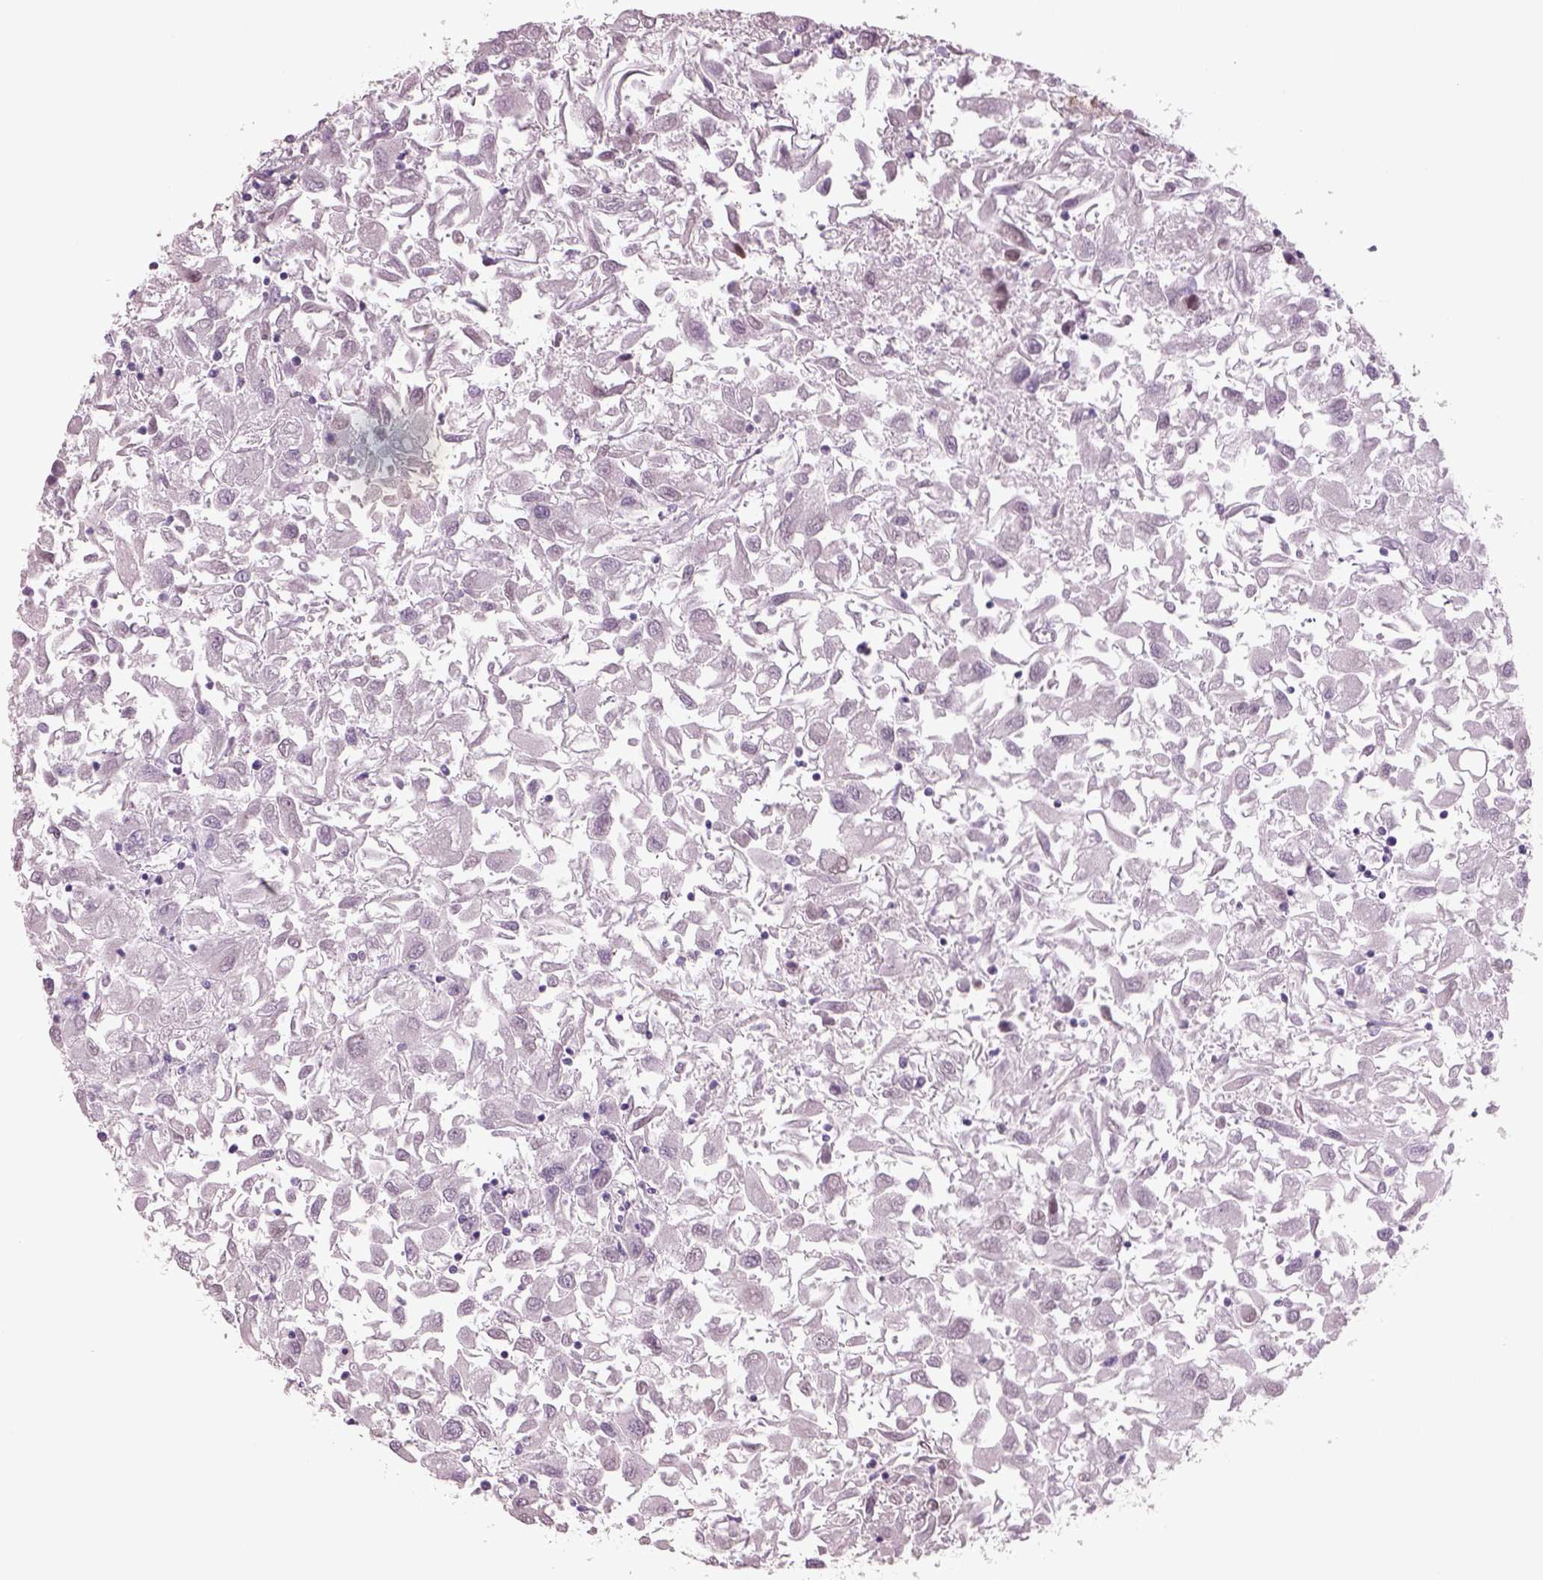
{"staining": {"intensity": "negative", "quantity": "none", "location": "none"}, "tissue": "renal cancer", "cell_type": "Tumor cells", "image_type": "cancer", "snomed": [{"axis": "morphology", "description": "Adenocarcinoma, NOS"}, {"axis": "topography", "description": "Kidney"}], "caption": "The histopathology image shows no staining of tumor cells in renal adenocarcinoma.", "gene": "NAT8", "patient": {"sex": "female", "age": 76}}